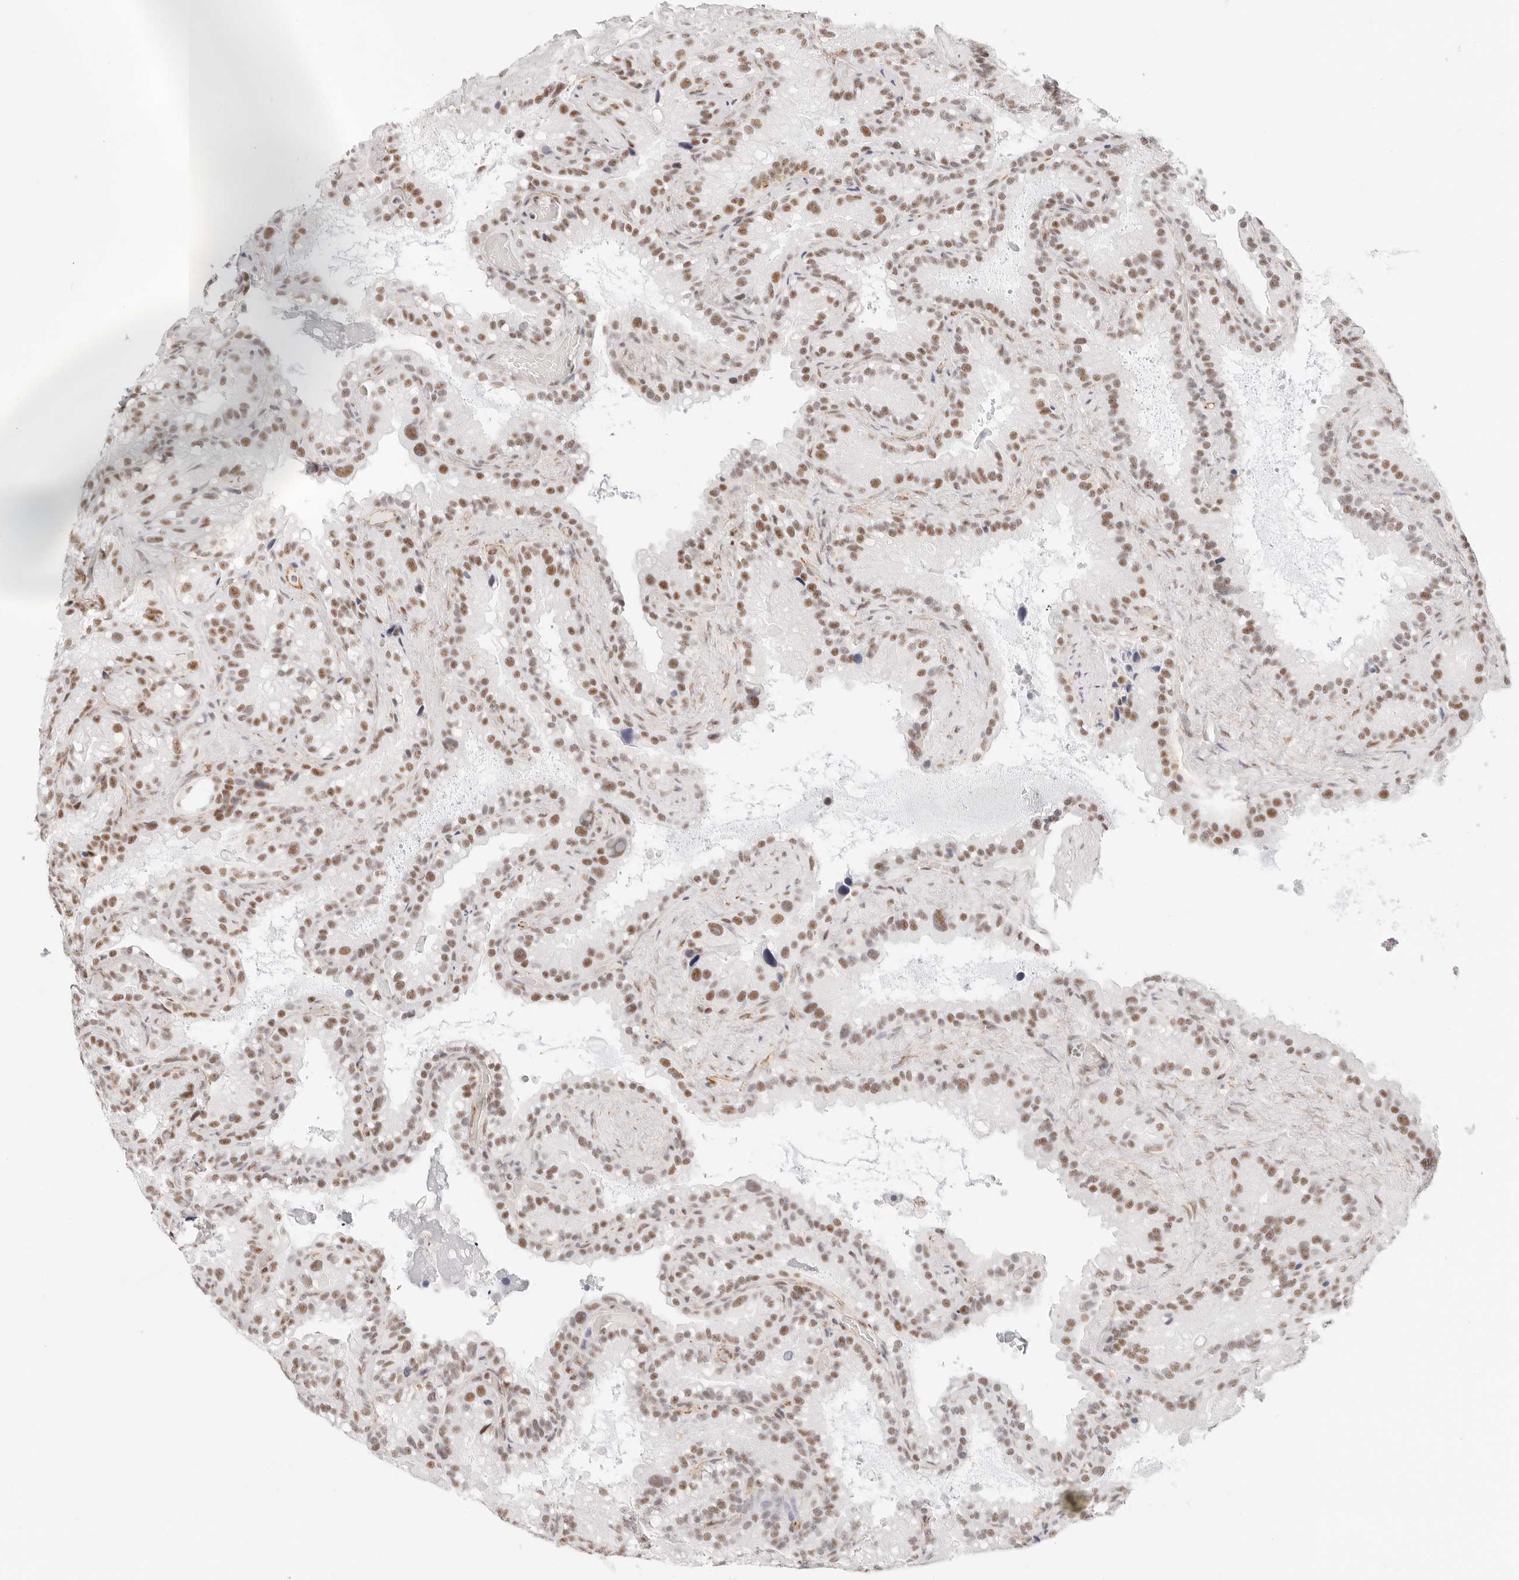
{"staining": {"intensity": "moderate", "quantity": ">75%", "location": "nuclear"}, "tissue": "seminal vesicle", "cell_type": "Glandular cells", "image_type": "normal", "snomed": [{"axis": "morphology", "description": "Normal tissue, NOS"}, {"axis": "topography", "description": "Prostate"}, {"axis": "topography", "description": "Seminal veicle"}], "caption": "A high-resolution histopathology image shows immunohistochemistry staining of benign seminal vesicle, which exhibits moderate nuclear positivity in about >75% of glandular cells.", "gene": "ZC3H11A", "patient": {"sex": "male", "age": 68}}